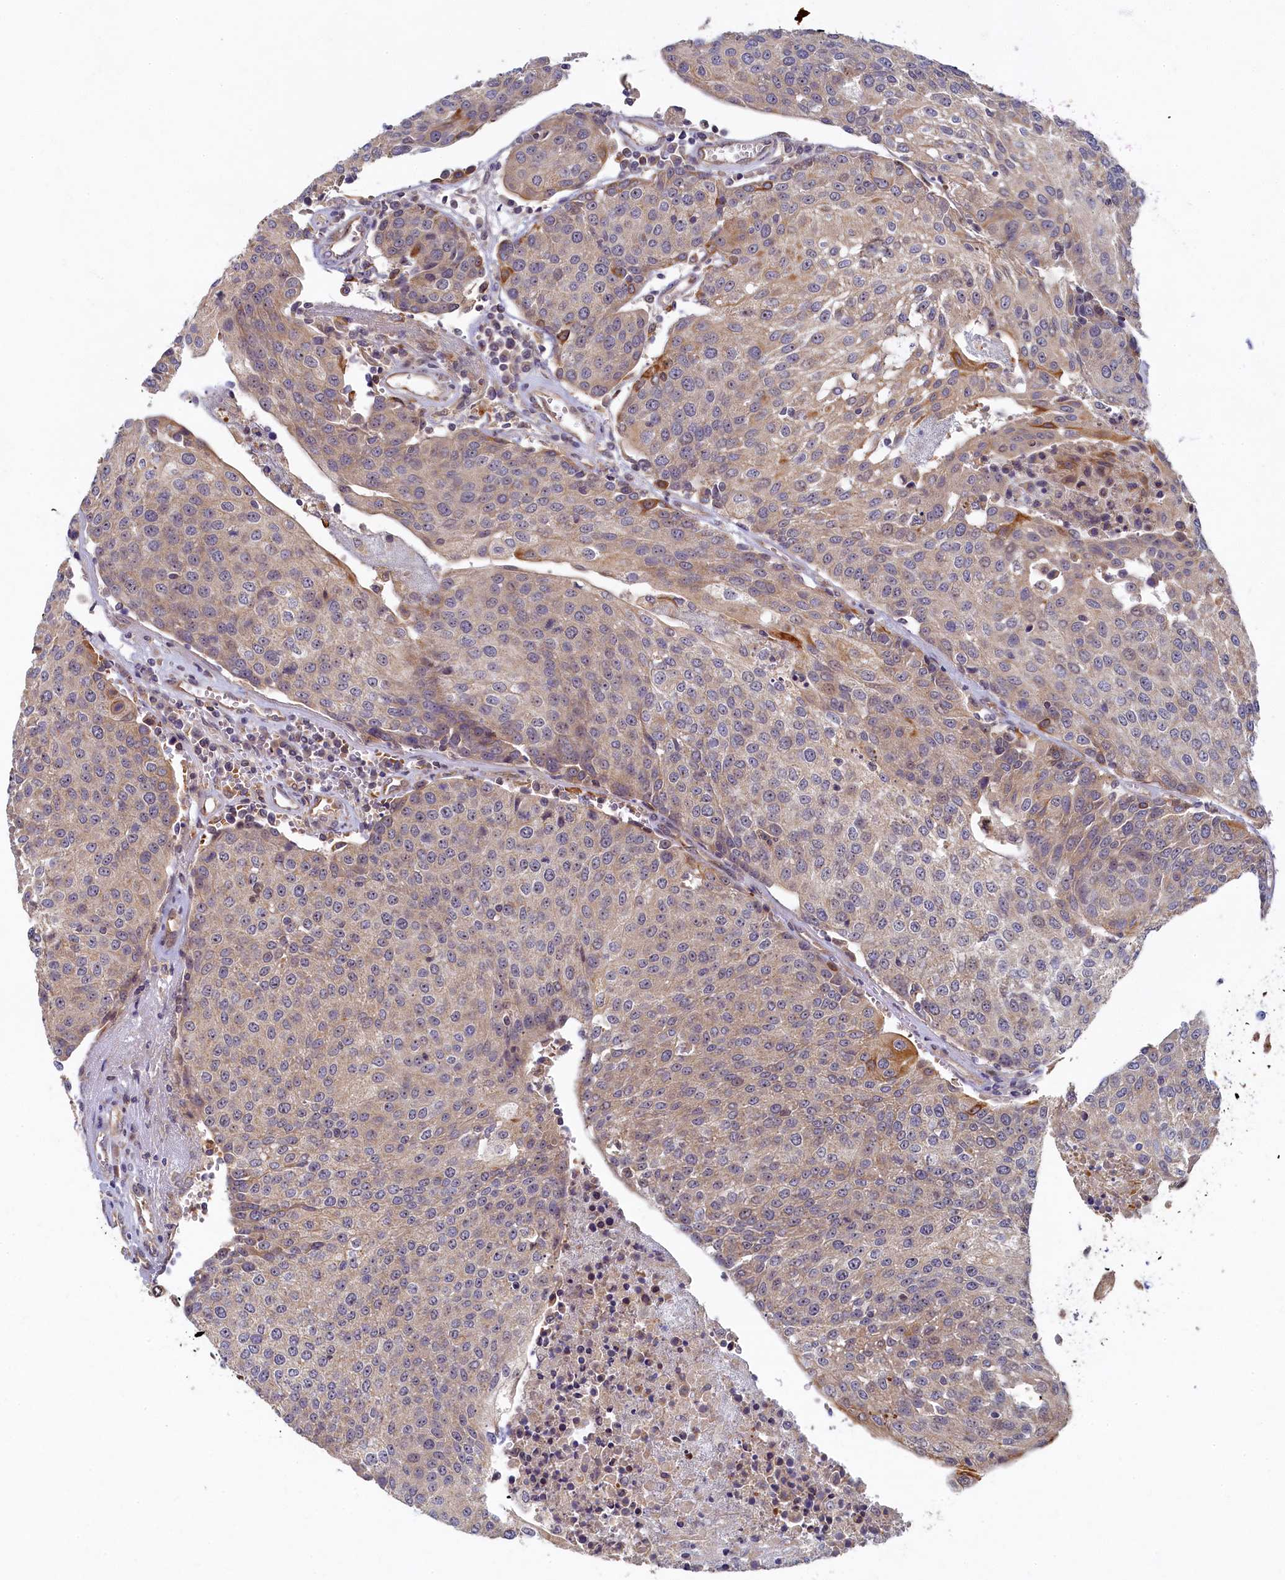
{"staining": {"intensity": "weak", "quantity": "25%-75%", "location": "cytoplasmic/membranous"}, "tissue": "urothelial cancer", "cell_type": "Tumor cells", "image_type": "cancer", "snomed": [{"axis": "morphology", "description": "Urothelial carcinoma, High grade"}, {"axis": "topography", "description": "Urinary bladder"}], "caption": "An immunohistochemistry histopathology image of neoplastic tissue is shown. Protein staining in brown shows weak cytoplasmic/membranous positivity in urothelial cancer within tumor cells.", "gene": "CEP20", "patient": {"sex": "female", "age": 85}}